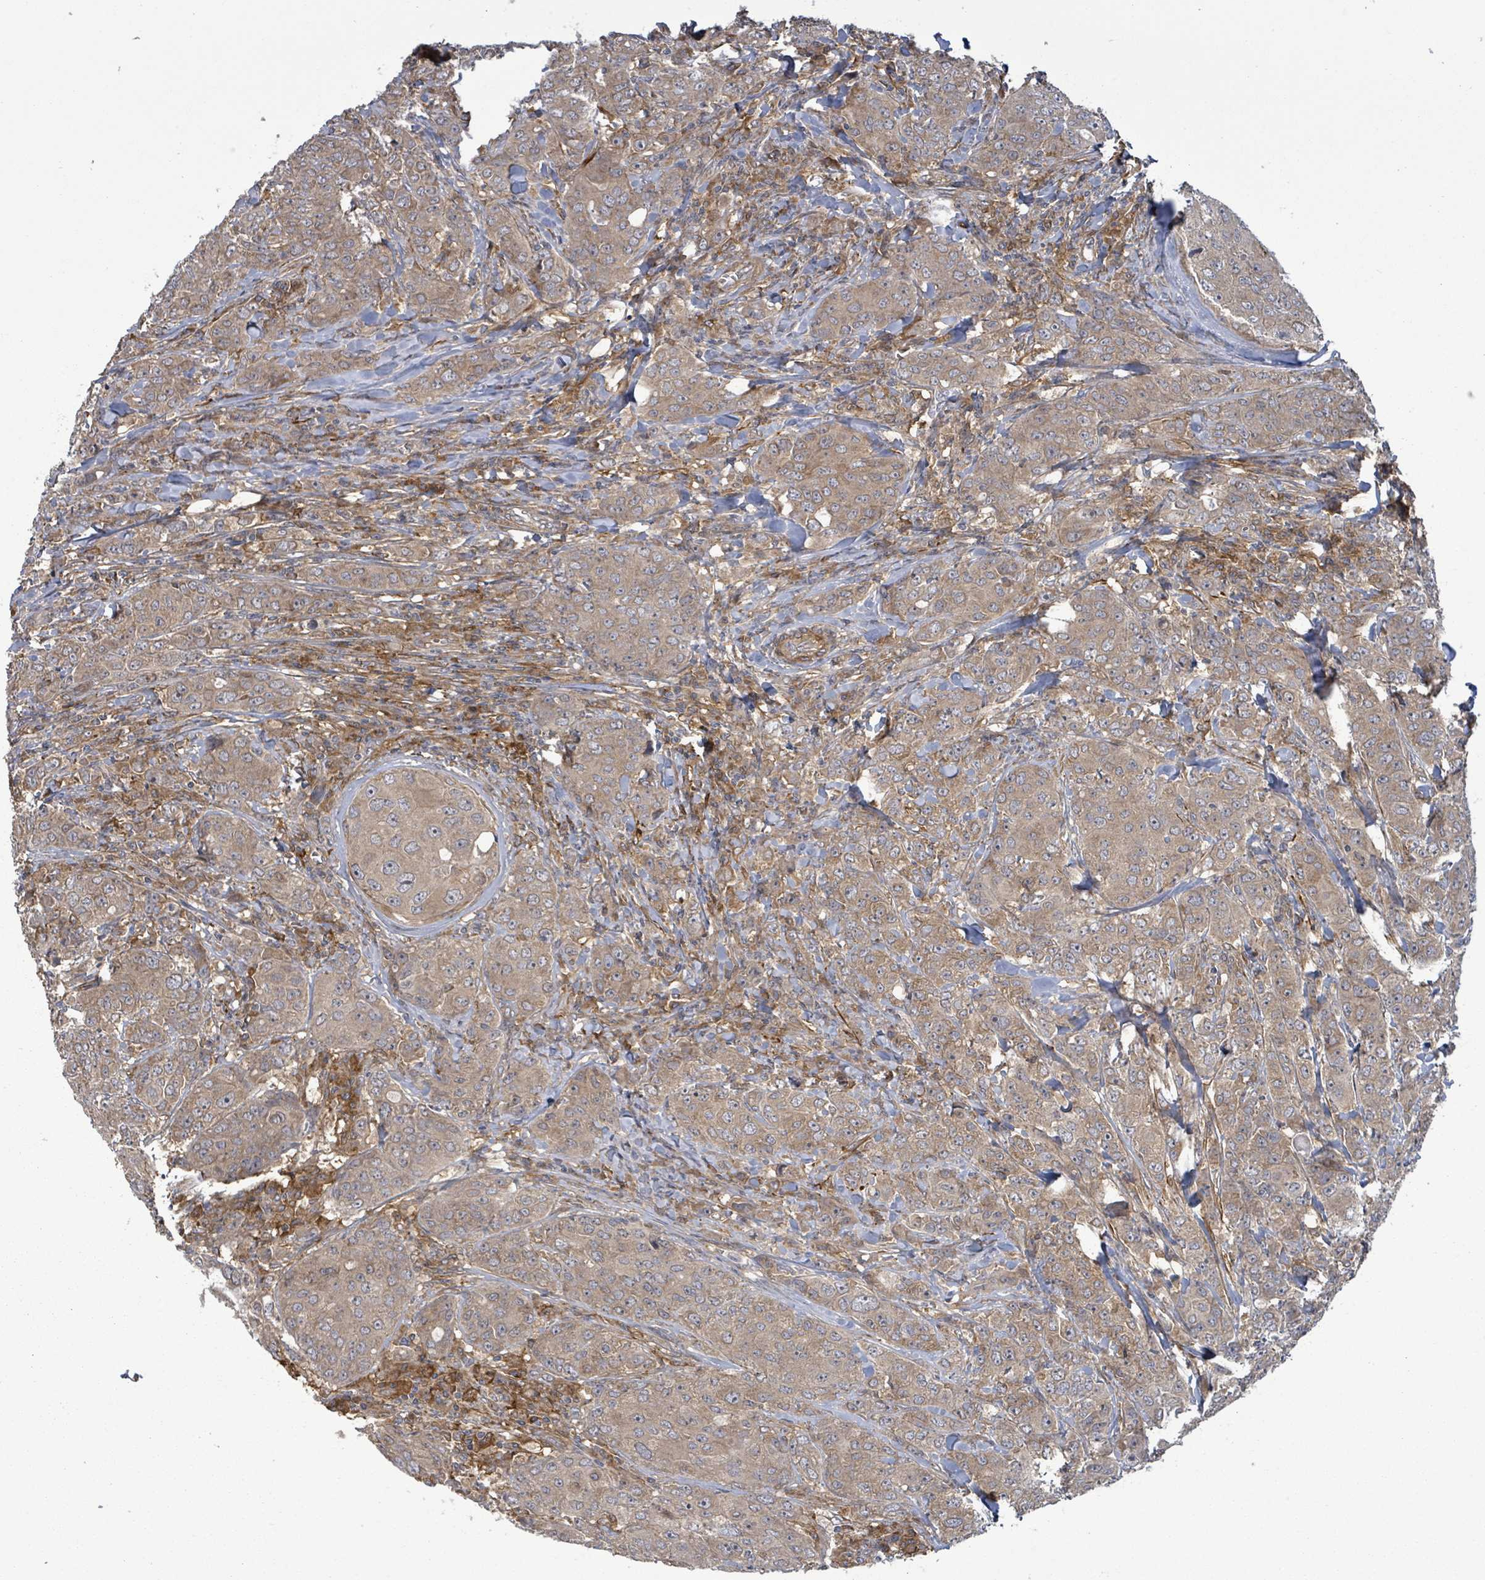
{"staining": {"intensity": "weak", "quantity": ">75%", "location": "cytoplasmic/membranous"}, "tissue": "breast cancer", "cell_type": "Tumor cells", "image_type": "cancer", "snomed": [{"axis": "morphology", "description": "Duct carcinoma"}, {"axis": "topography", "description": "Breast"}], "caption": "Weak cytoplasmic/membranous positivity is appreciated in approximately >75% of tumor cells in breast cancer.", "gene": "MAP3K6", "patient": {"sex": "female", "age": 43}}